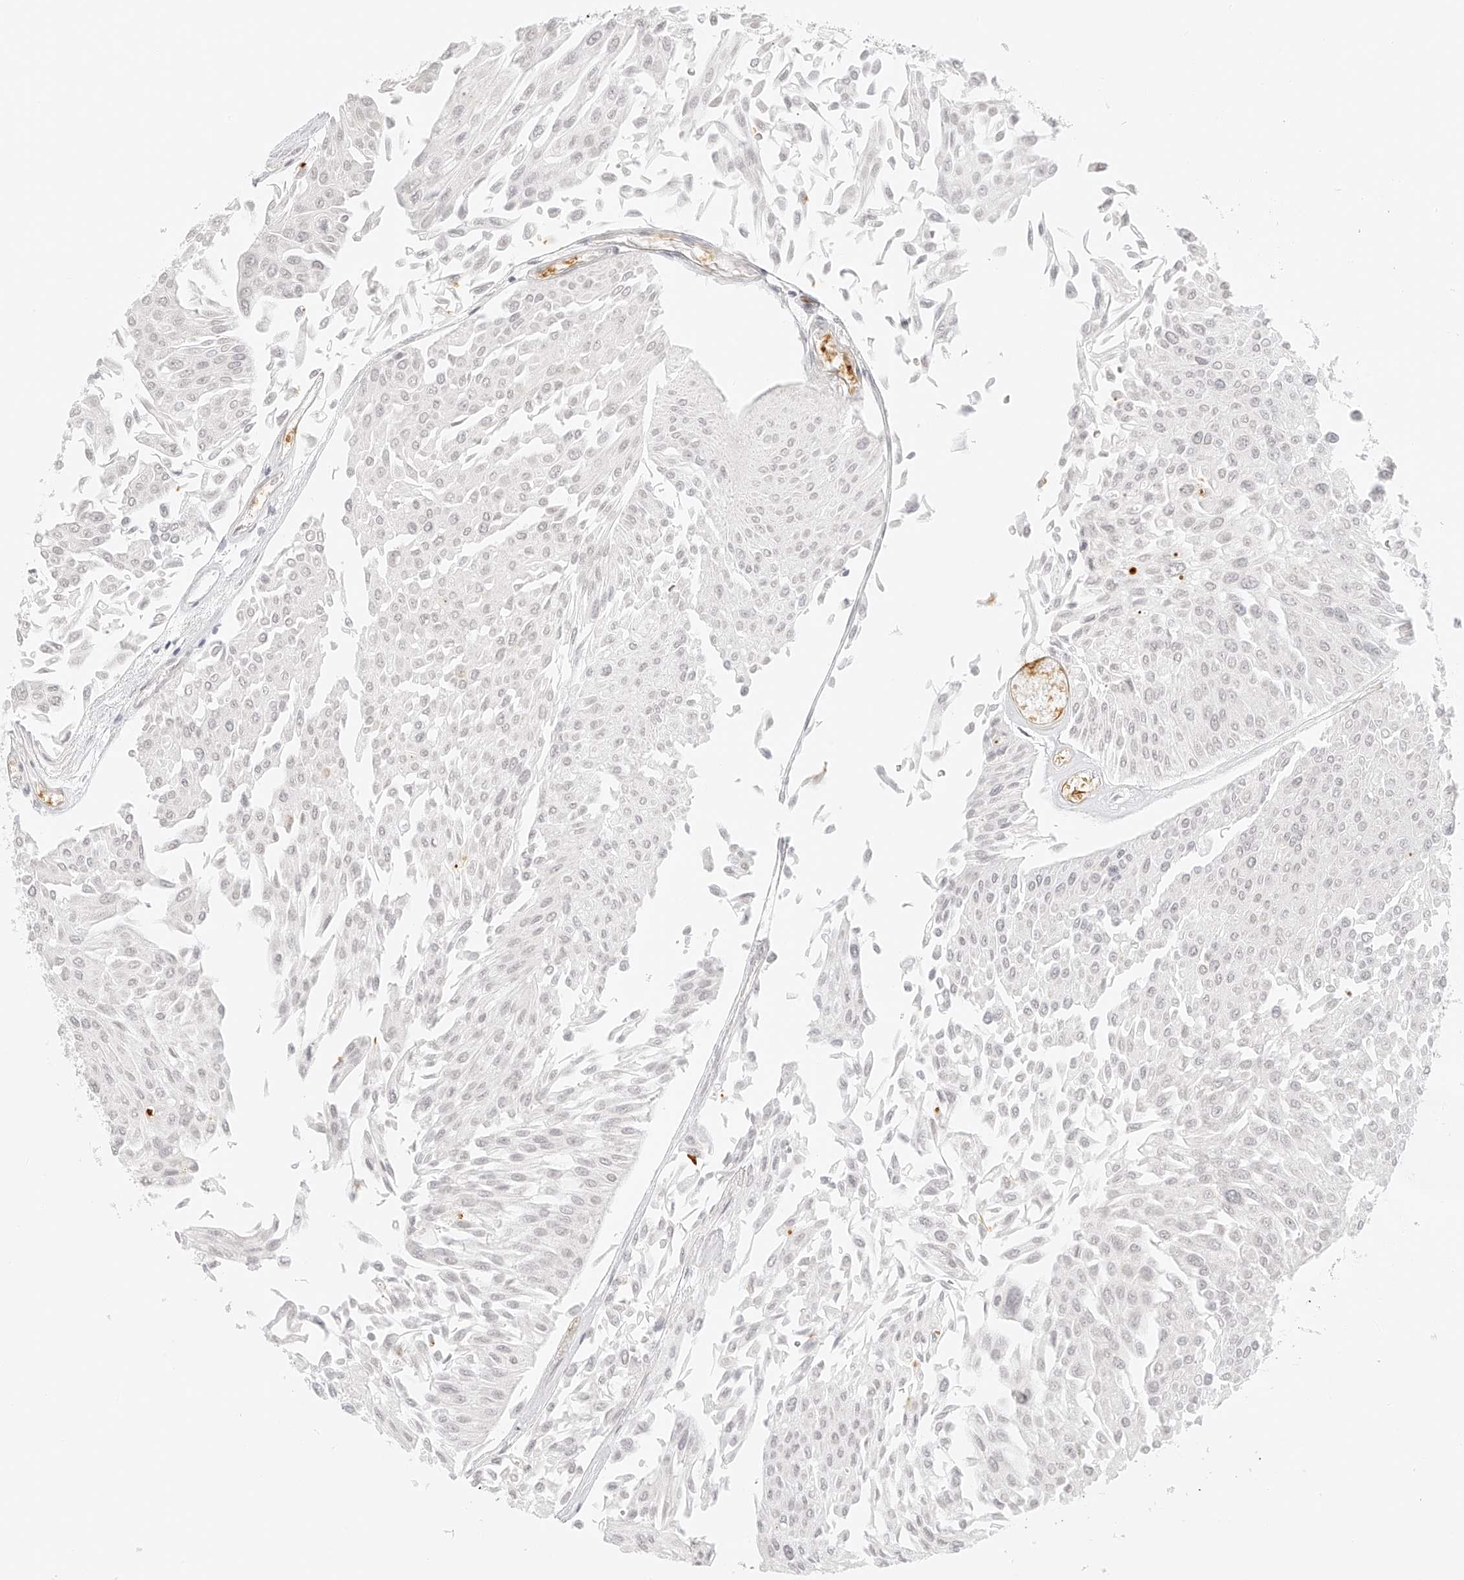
{"staining": {"intensity": "negative", "quantity": "none", "location": "none"}, "tissue": "urothelial cancer", "cell_type": "Tumor cells", "image_type": "cancer", "snomed": [{"axis": "morphology", "description": "Urothelial carcinoma, Low grade"}, {"axis": "topography", "description": "Urinary bladder"}], "caption": "Human low-grade urothelial carcinoma stained for a protein using immunohistochemistry exhibits no staining in tumor cells.", "gene": "ZFP69", "patient": {"sex": "male", "age": 67}}